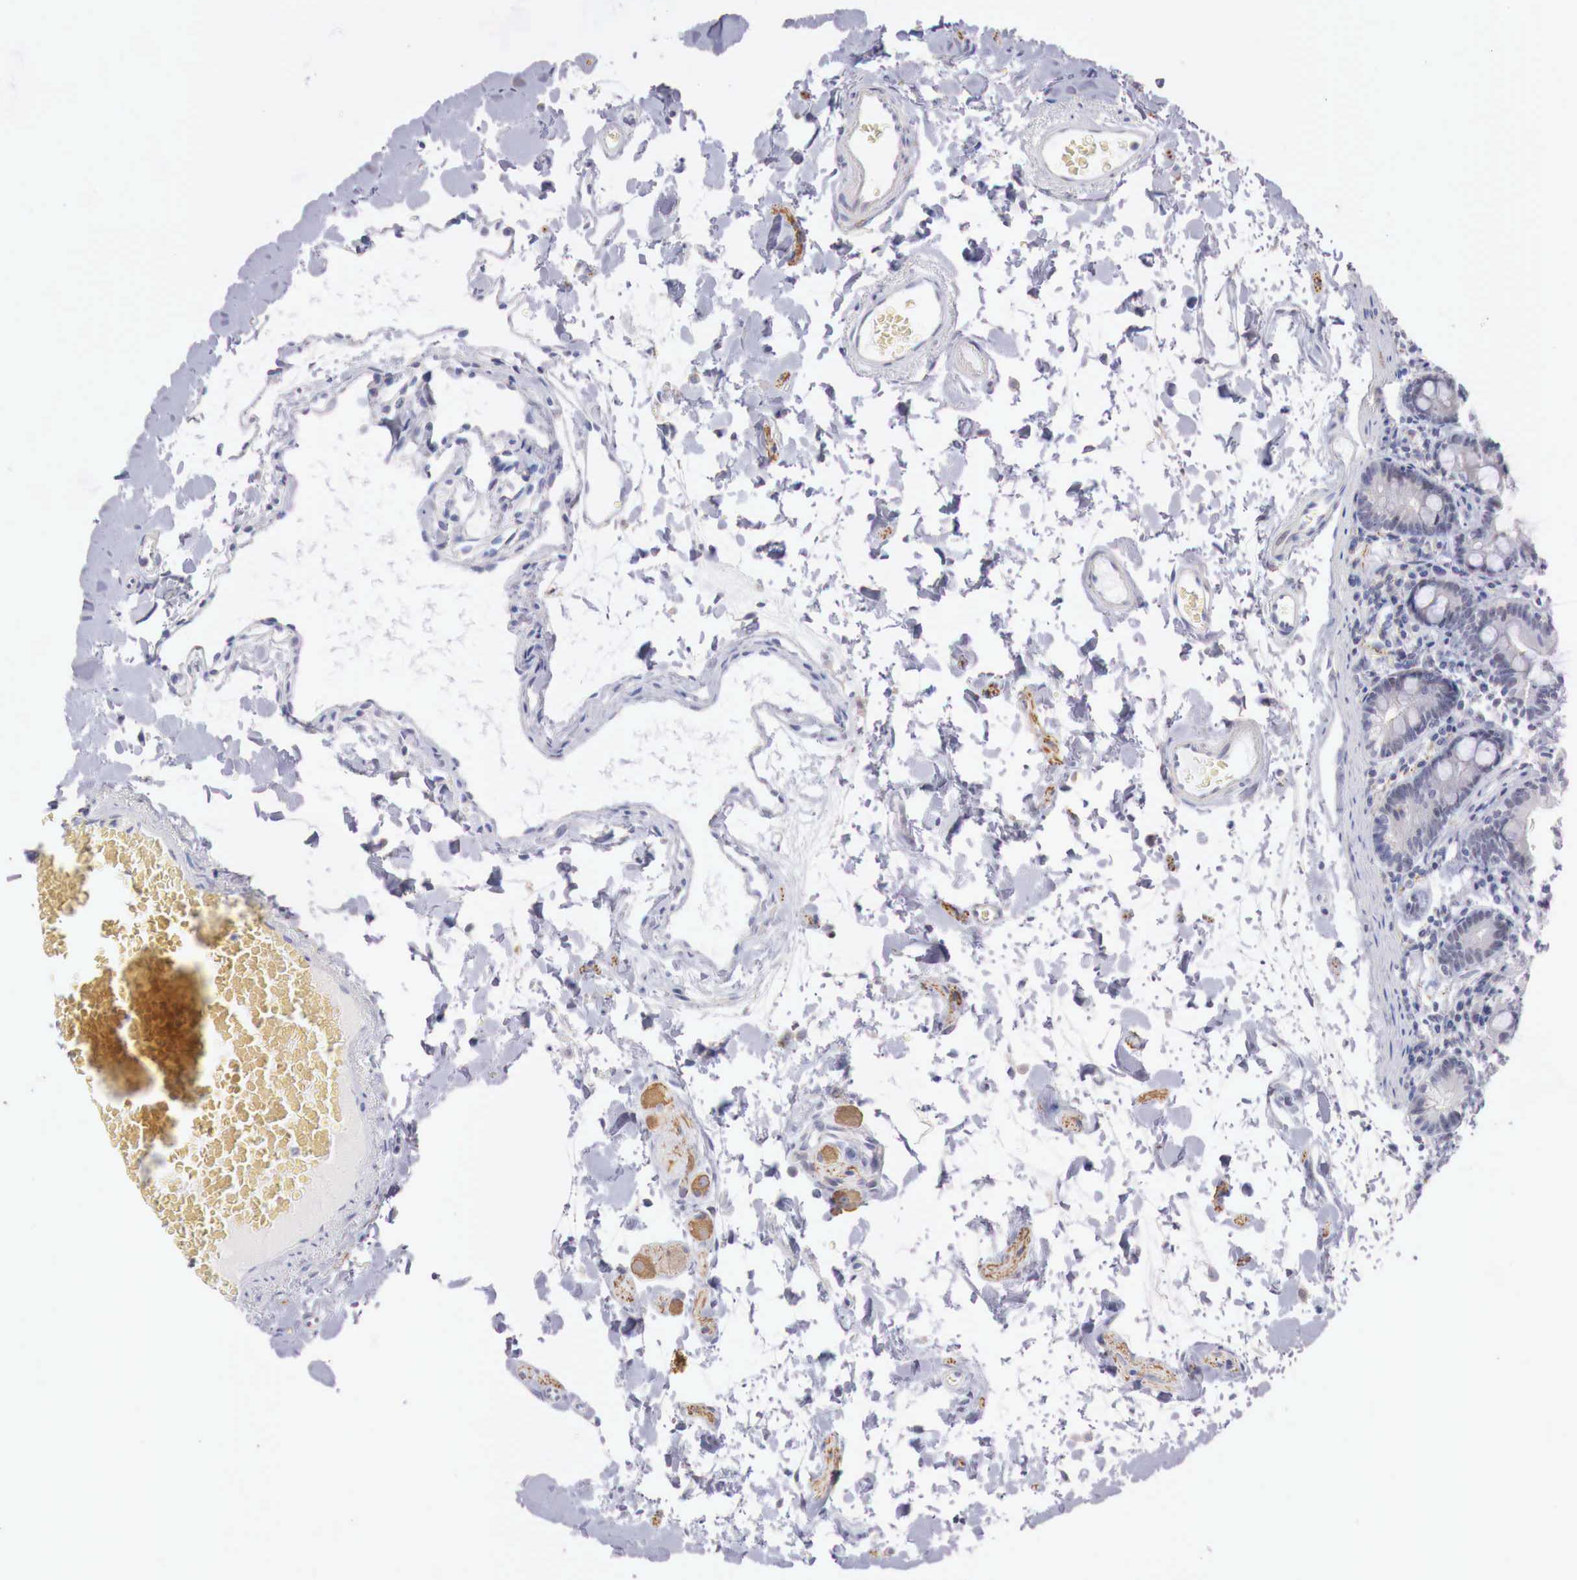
{"staining": {"intensity": "negative", "quantity": "none", "location": "none"}, "tissue": "duodenum", "cell_type": "Glandular cells", "image_type": "normal", "snomed": [{"axis": "morphology", "description": "Normal tissue, NOS"}, {"axis": "topography", "description": "Duodenum"}], "caption": "This micrograph is of normal duodenum stained with immunohistochemistry (IHC) to label a protein in brown with the nuclei are counter-stained blue. There is no expression in glandular cells.", "gene": "TRIM13", "patient": {"sex": "male", "age": 70}}